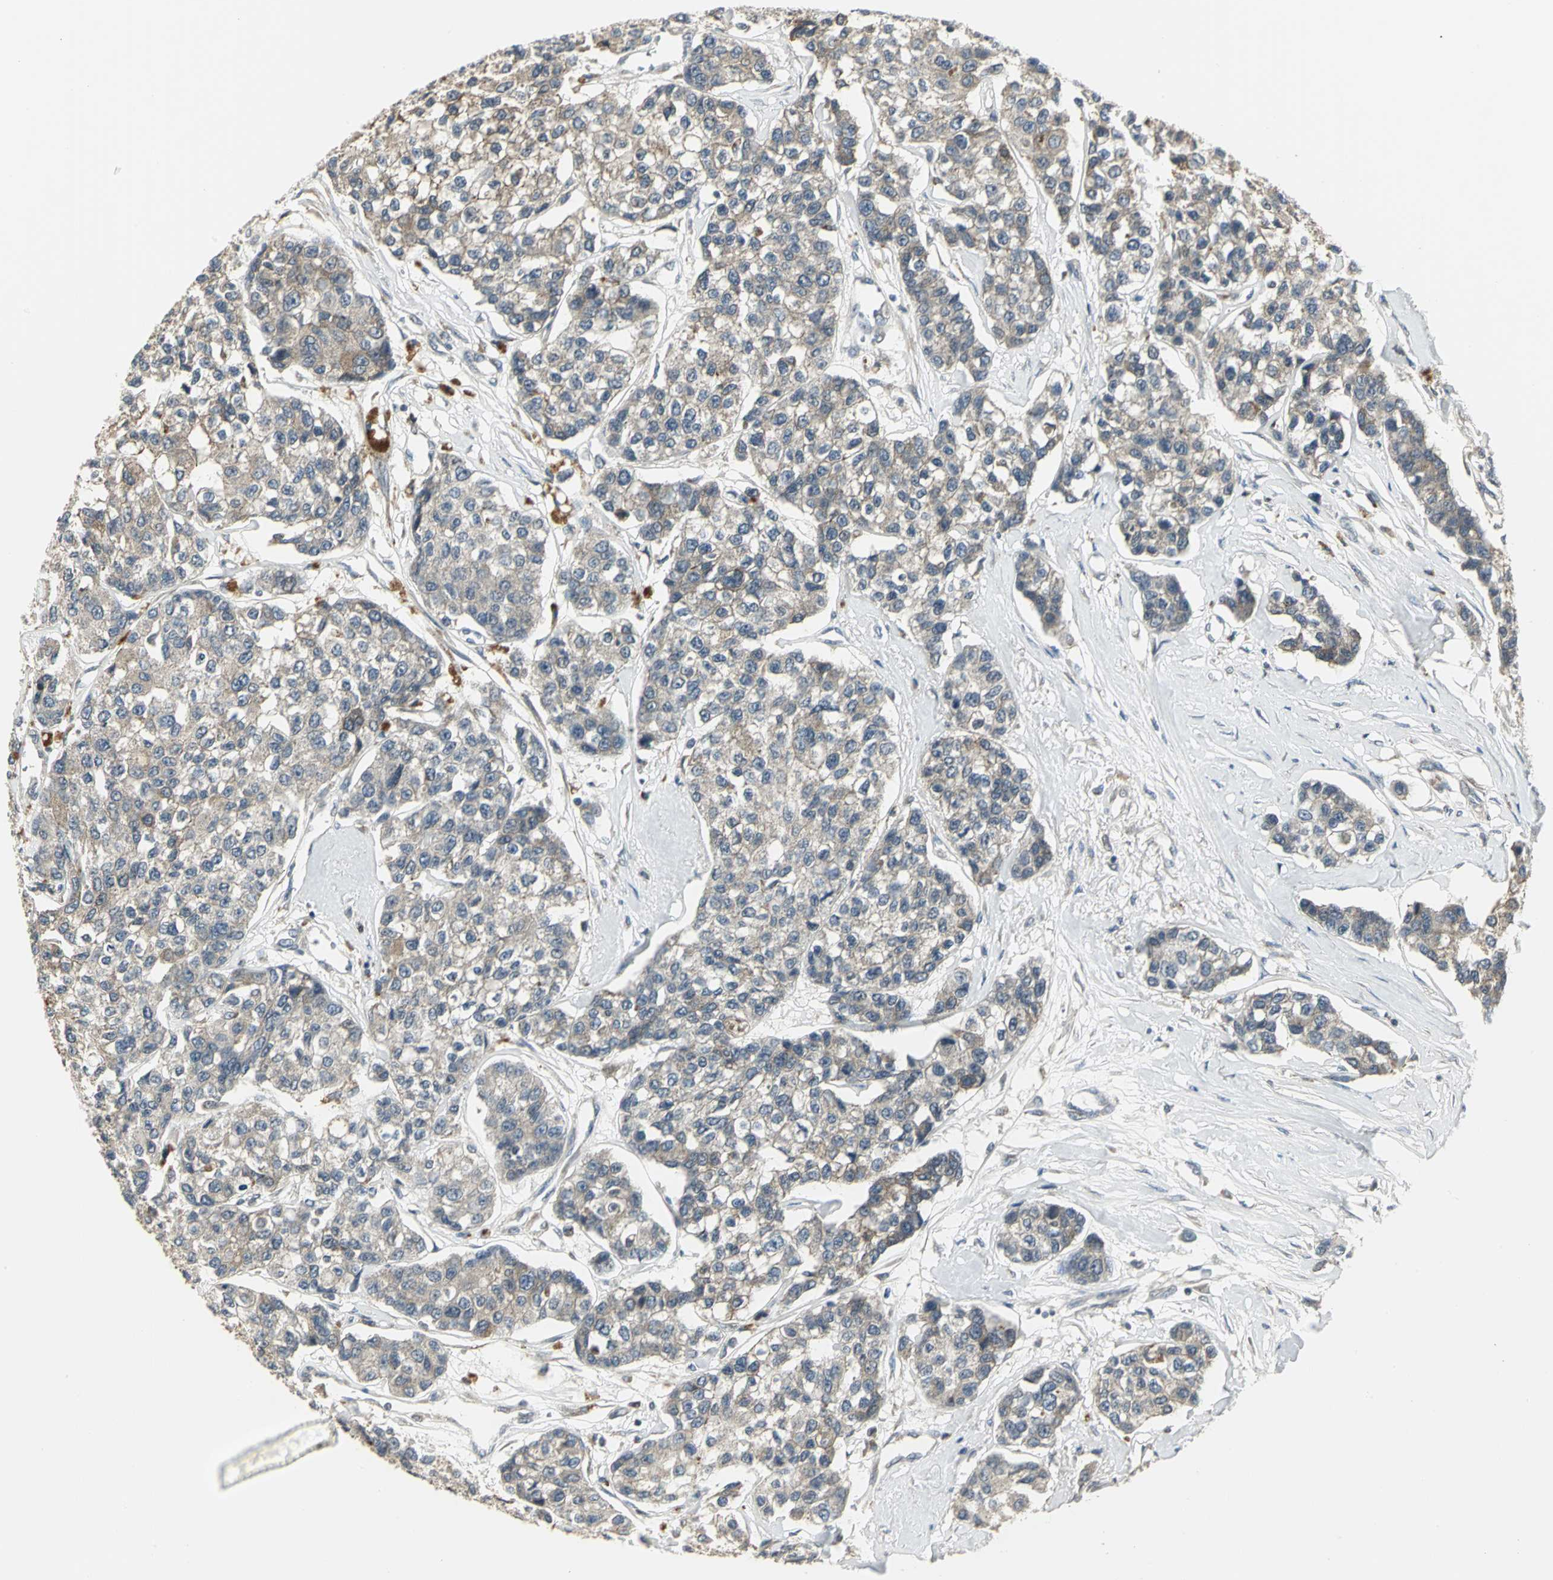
{"staining": {"intensity": "weak", "quantity": ">75%", "location": "cytoplasmic/membranous"}, "tissue": "breast cancer", "cell_type": "Tumor cells", "image_type": "cancer", "snomed": [{"axis": "morphology", "description": "Duct carcinoma"}, {"axis": "topography", "description": "Breast"}], "caption": "This image shows immunohistochemistry staining of human breast cancer, with low weak cytoplasmic/membranous expression in about >75% of tumor cells.", "gene": "MAPK8IP3", "patient": {"sex": "female", "age": 51}}